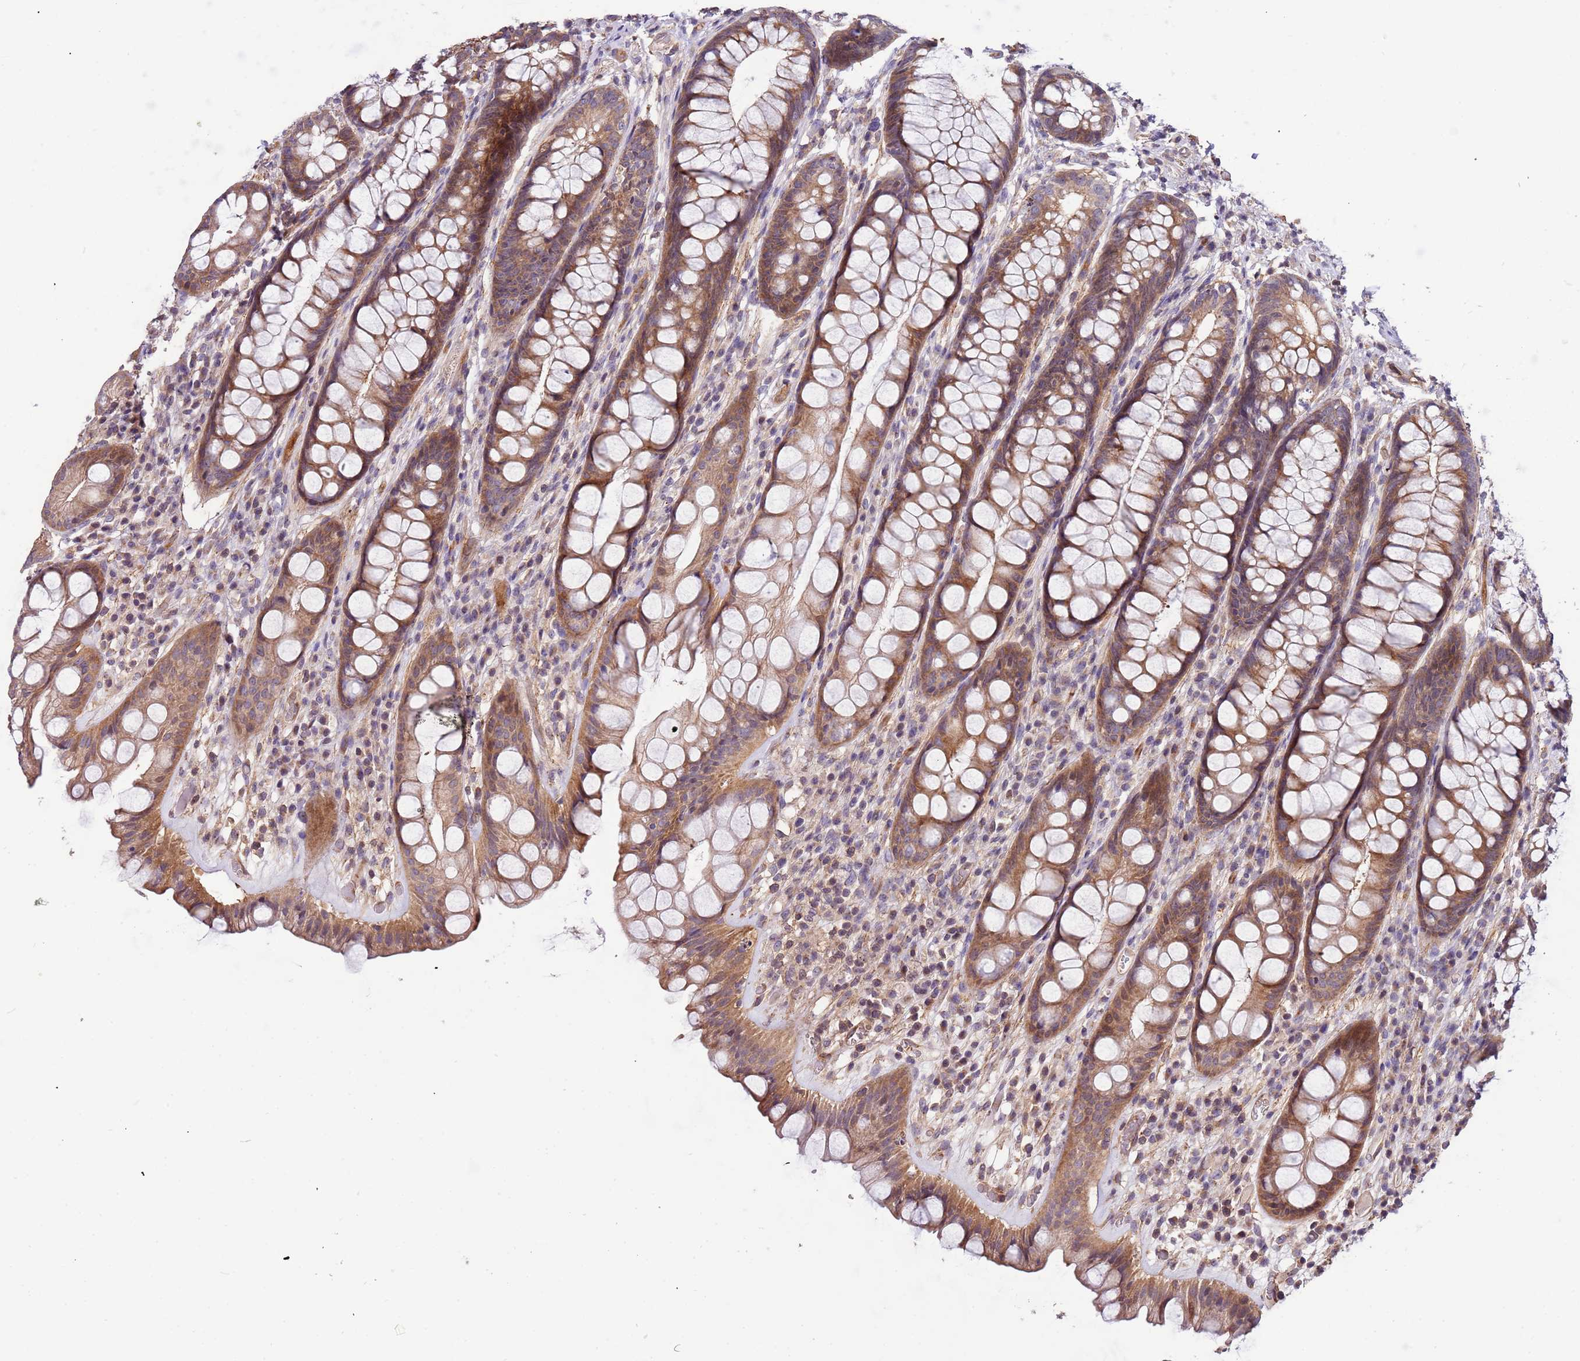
{"staining": {"intensity": "moderate", "quantity": ">75%", "location": "cytoplasmic/membranous"}, "tissue": "rectum", "cell_type": "Glandular cells", "image_type": "normal", "snomed": [{"axis": "morphology", "description": "Normal tissue, NOS"}, {"axis": "topography", "description": "Rectum"}], "caption": "Approximately >75% of glandular cells in benign rectum exhibit moderate cytoplasmic/membranous protein positivity as visualized by brown immunohistochemical staining.", "gene": "LAMB4", "patient": {"sex": "male", "age": 74}}